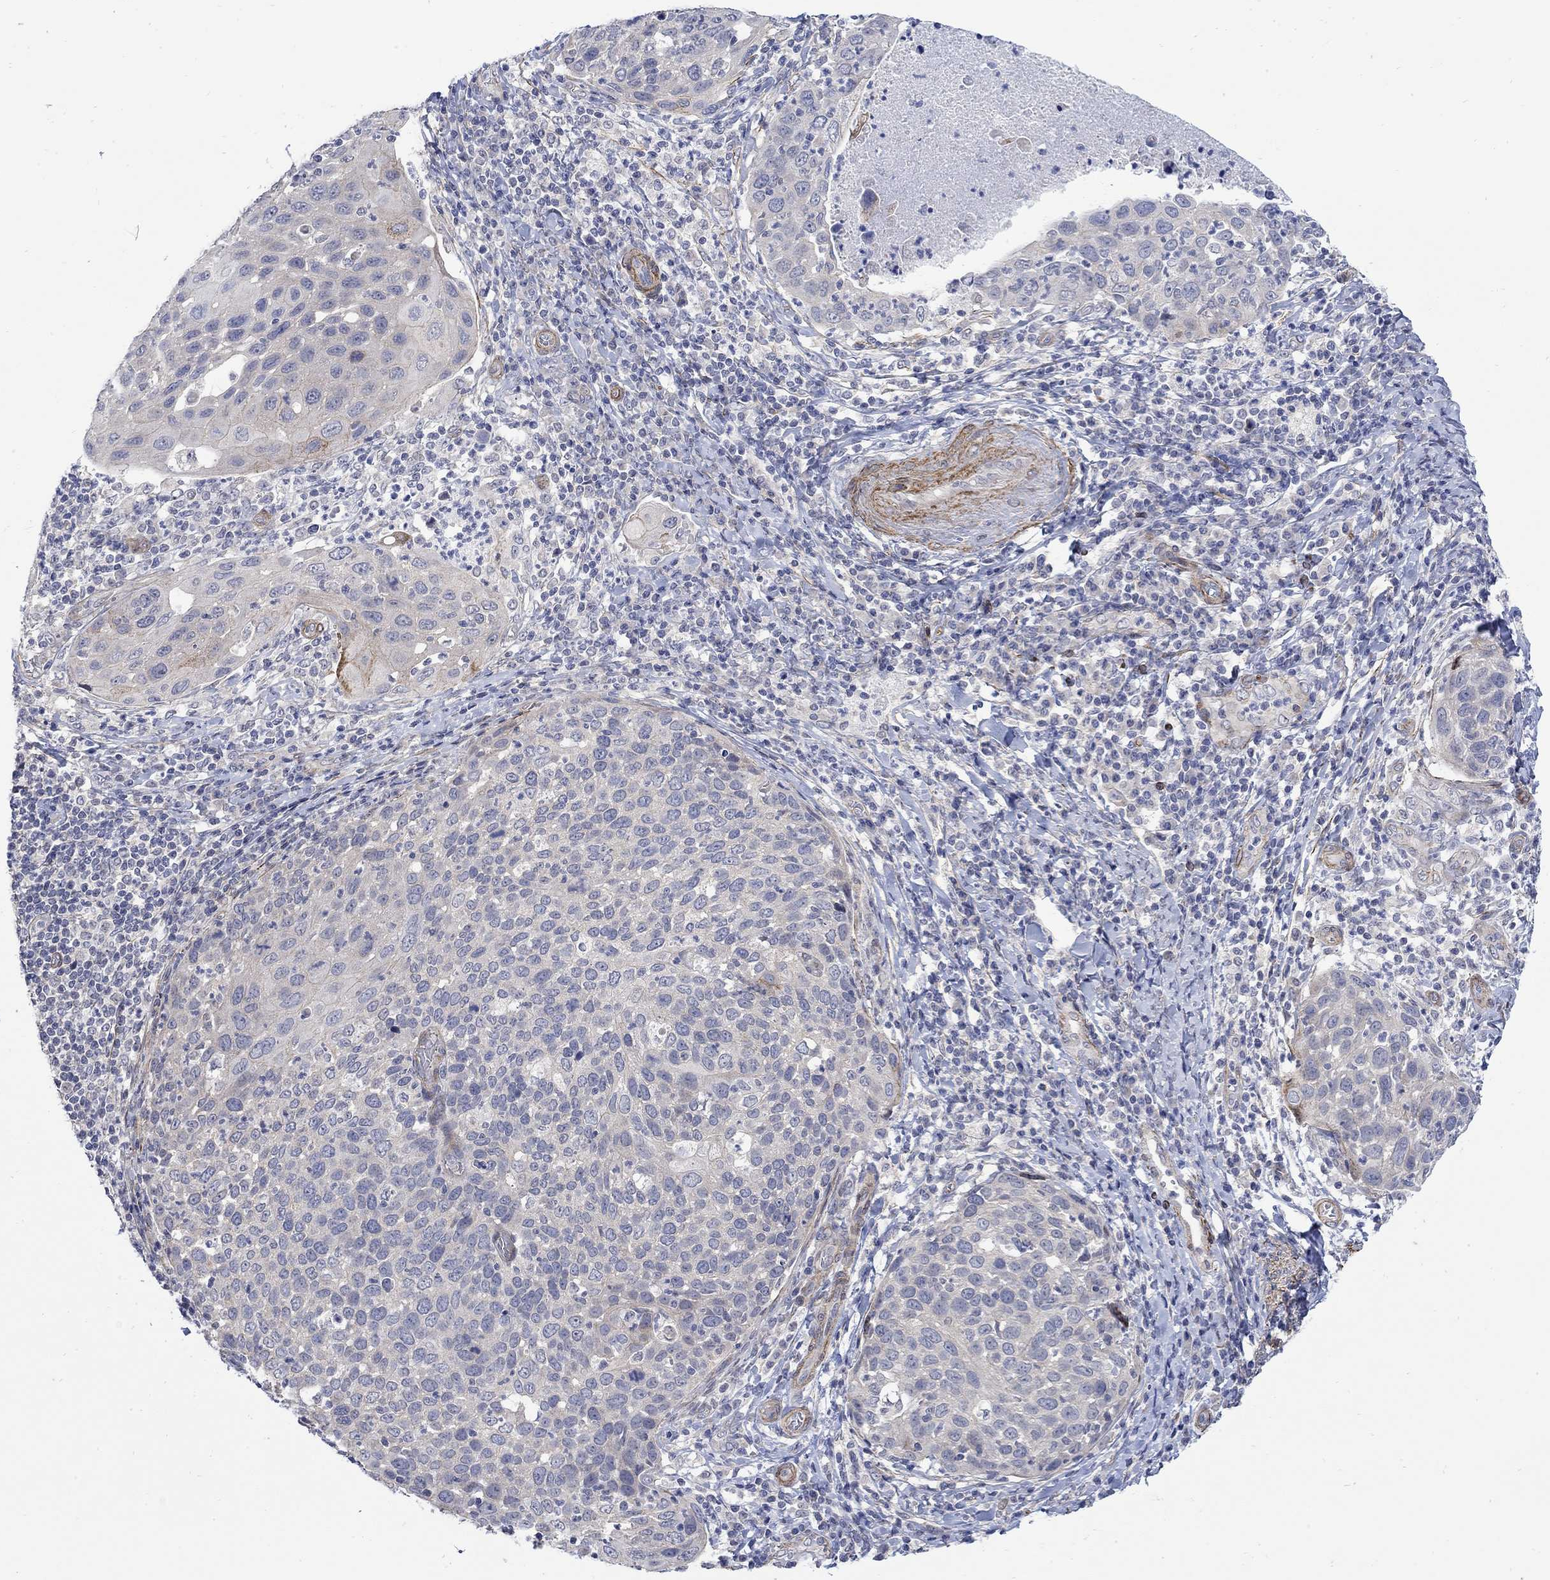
{"staining": {"intensity": "weak", "quantity": "<25%", "location": "cytoplasmic/membranous"}, "tissue": "cervical cancer", "cell_type": "Tumor cells", "image_type": "cancer", "snomed": [{"axis": "morphology", "description": "Squamous cell carcinoma, NOS"}, {"axis": "topography", "description": "Cervix"}], "caption": "This micrograph is of cervical squamous cell carcinoma stained with immunohistochemistry (IHC) to label a protein in brown with the nuclei are counter-stained blue. There is no staining in tumor cells. (DAB immunohistochemistry with hematoxylin counter stain).", "gene": "SCN7A", "patient": {"sex": "female", "age": 54}}